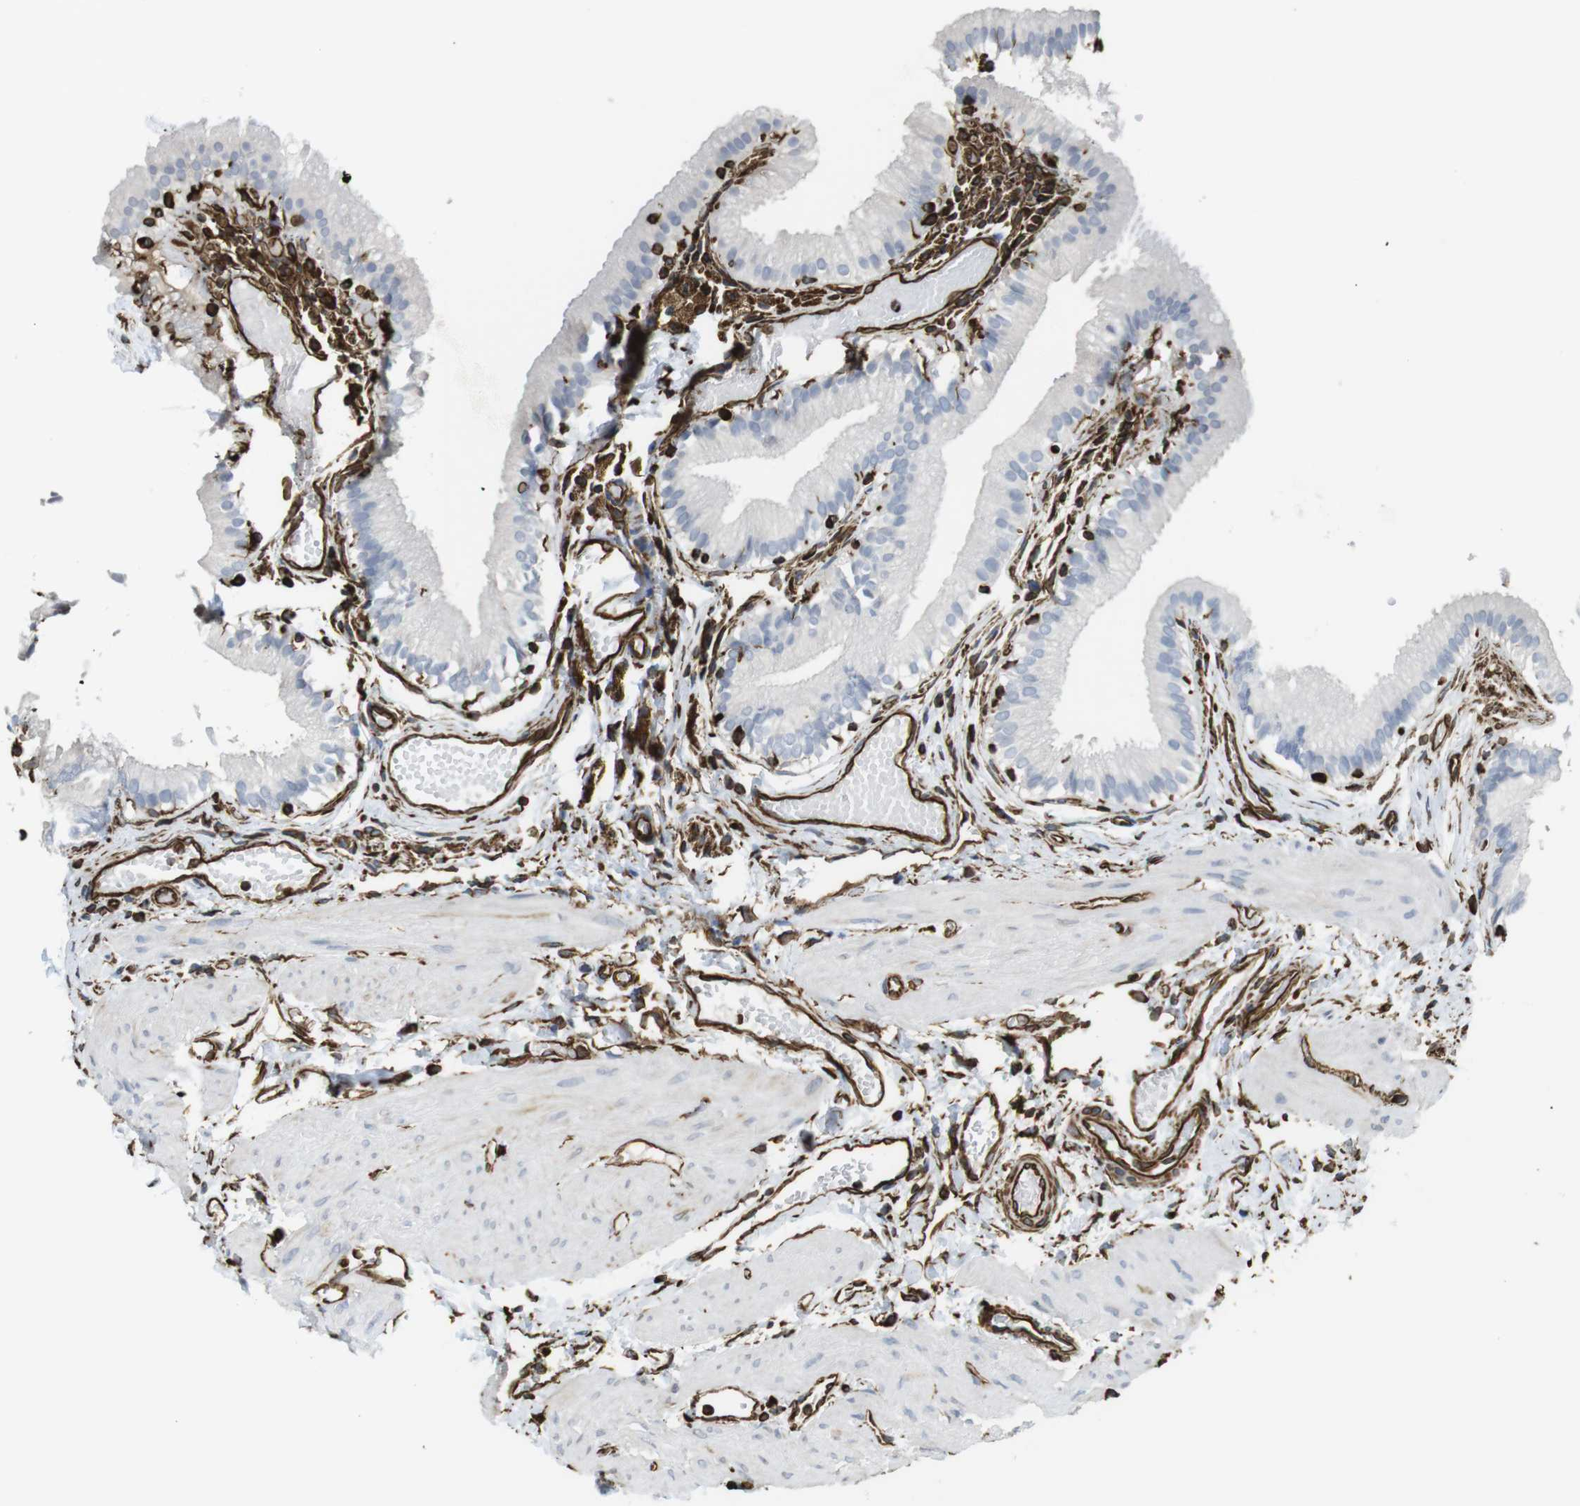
{"staining": {"intensity": "negative", "quantity": "none", "location": "none"}, "tissue": "gallbladder", "cell_type": "Glandular cells", "image_type": "normal", "snomed": [{"axis": "morphology", "description": "Normal tissue, NOS"}, {"axis": "topography", "description": "Gallbladder"}], "caption": "Immunohistochemistry (IHC) image of normal gallbladder: human gallbladder stained with DAB (3,3'-diaminobenzidine) shows no significant protein positivity in glandular cells.", "gene": "RALGPS1", "patient": {"sex": "female", "age": 26}}